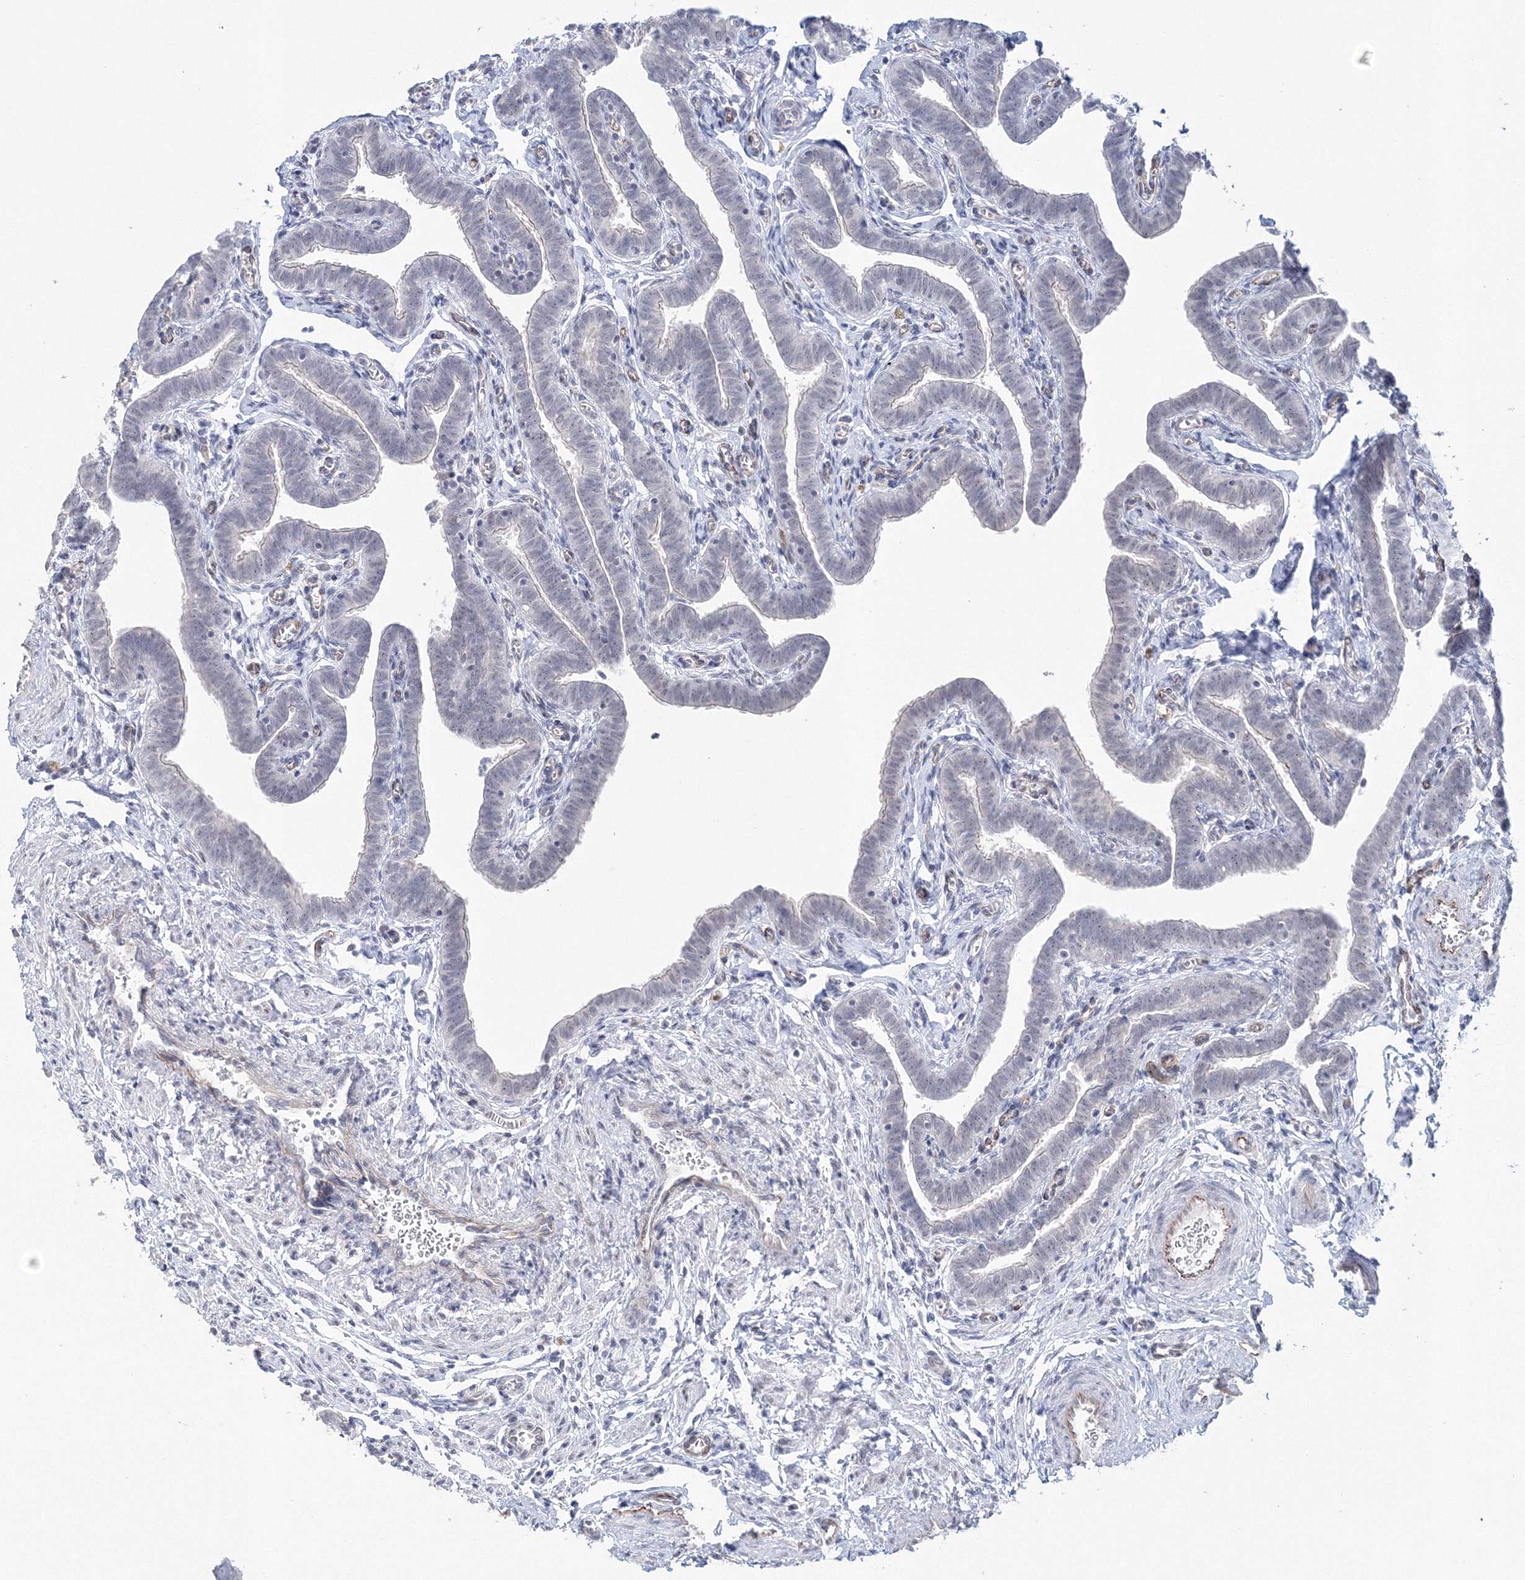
{"staining": {"intensity": "moderate", "quantity": "25%-75%", "location": "cytoplasmic/membranous,nuclear"}, "tissue": "fallopian tube", "cell_type": "Glandular cells", "image_type": "normal", "snomed": [{"axis": "morphology", "description": "Normal tissue, NOS"}, {"axis": "topography", "description": "Fallopian tube"}], "caption": "Protein staining exhibits moderate cytoplasmic/membranous,nuclear expression in approximately 25%-75% of glandular cells in normal fallopian tube. The staining was performed using DAB (3,3'-diaminobenzidine), with brown indicating positive protein expression. Nuclei are stained blue with hematoxylin.", "gene": "SIRT7", "patient": {"sex": "female", "age": 36}}